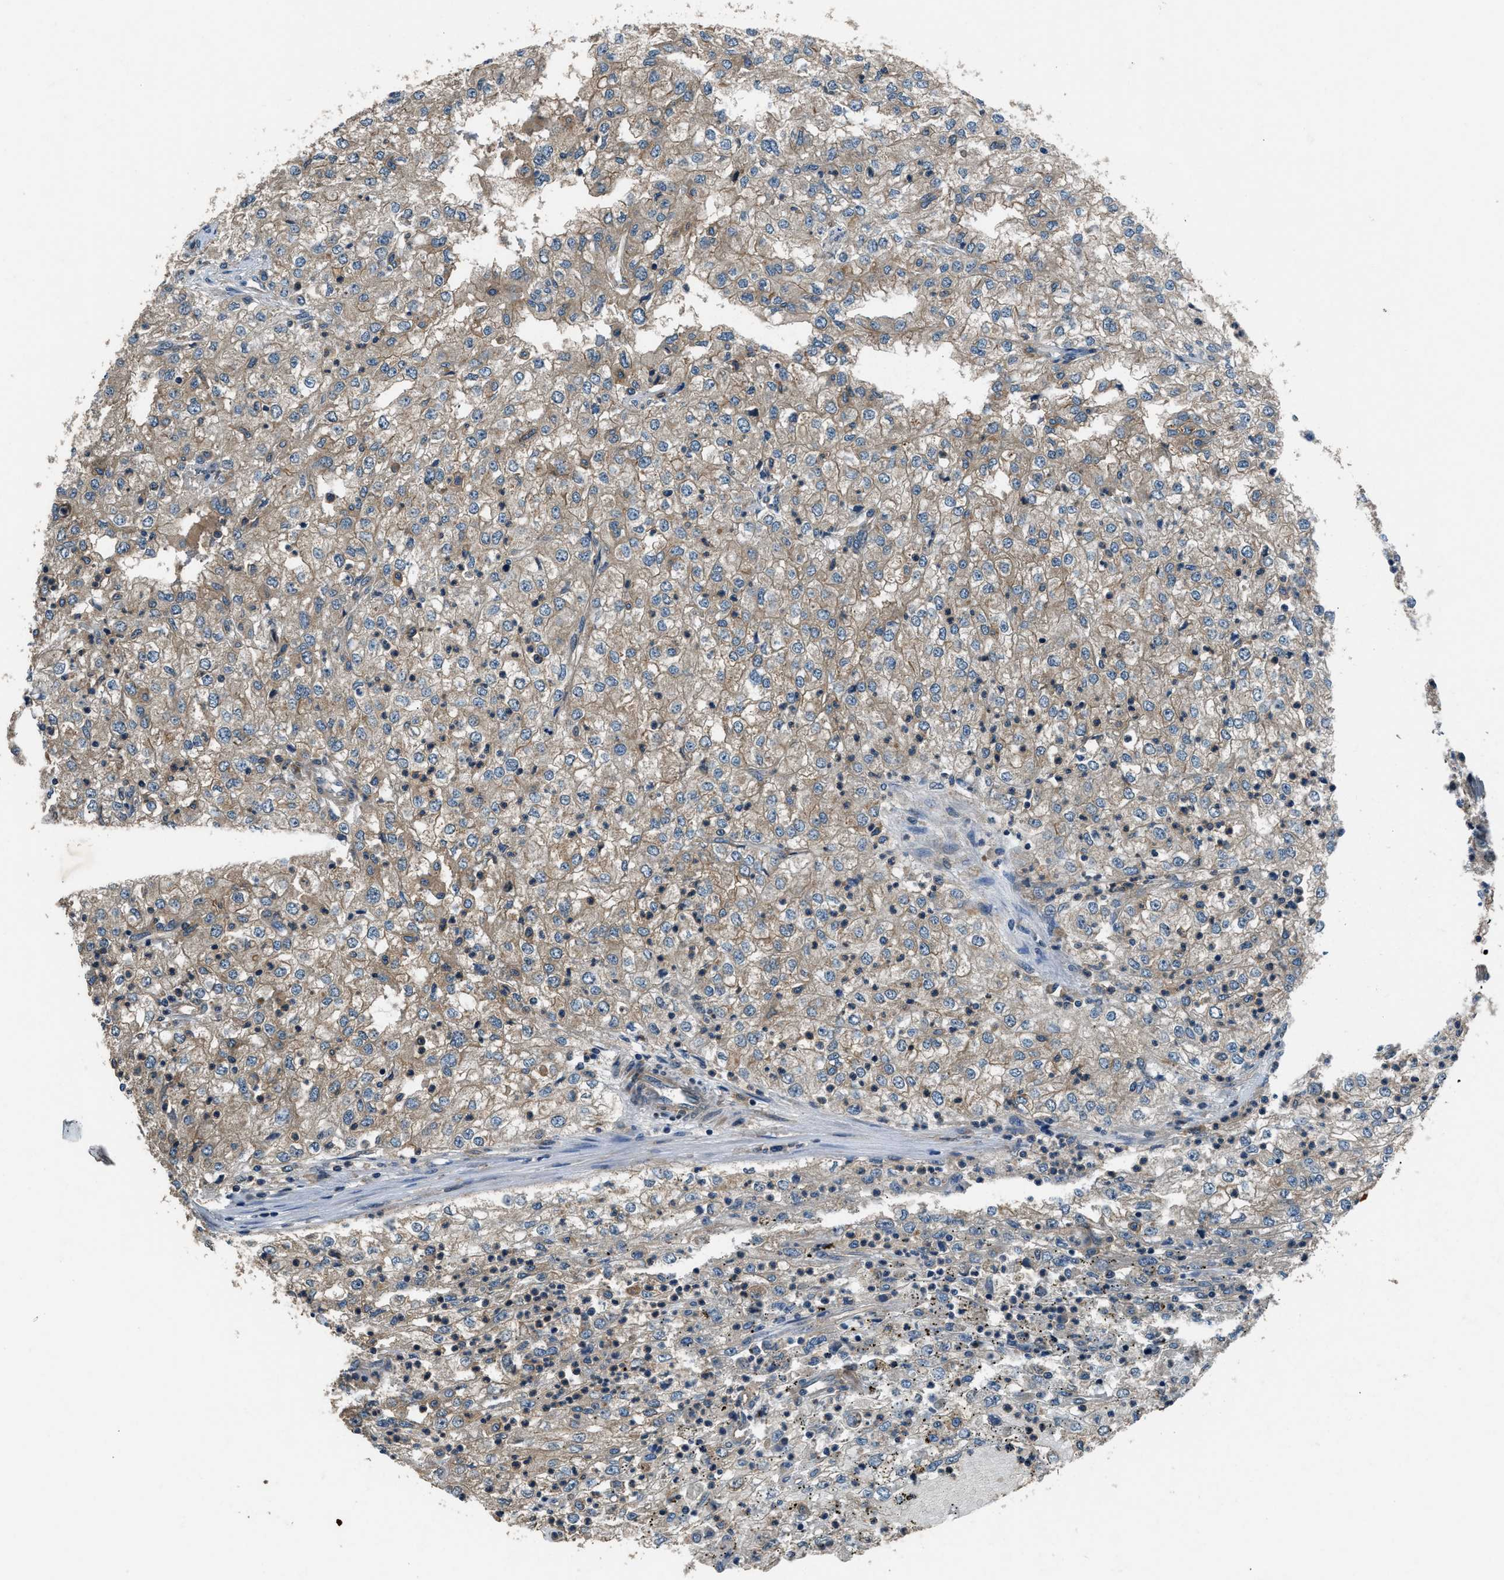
{"staining": {"intensity": "weak", "quantity": "25%-75%", "location": "cytoplasmic/membranous"}, "tissue": "renal cancer", "cell_type": "Tumor cells", "image_type": "cancer", "snomed": [{"axis": "morphology", "description": "Adenocarcinoma, NOS"}, {"axis": "topography", "description": "Kidney"}], "caption": "A brown stain highlights weak cytoplasmic/membranous positivity of a protein in human renal adenocarcinoma tumor cells.", "gene": "ARHGEF11", "patient": {"sex": "female", "age": 54}}